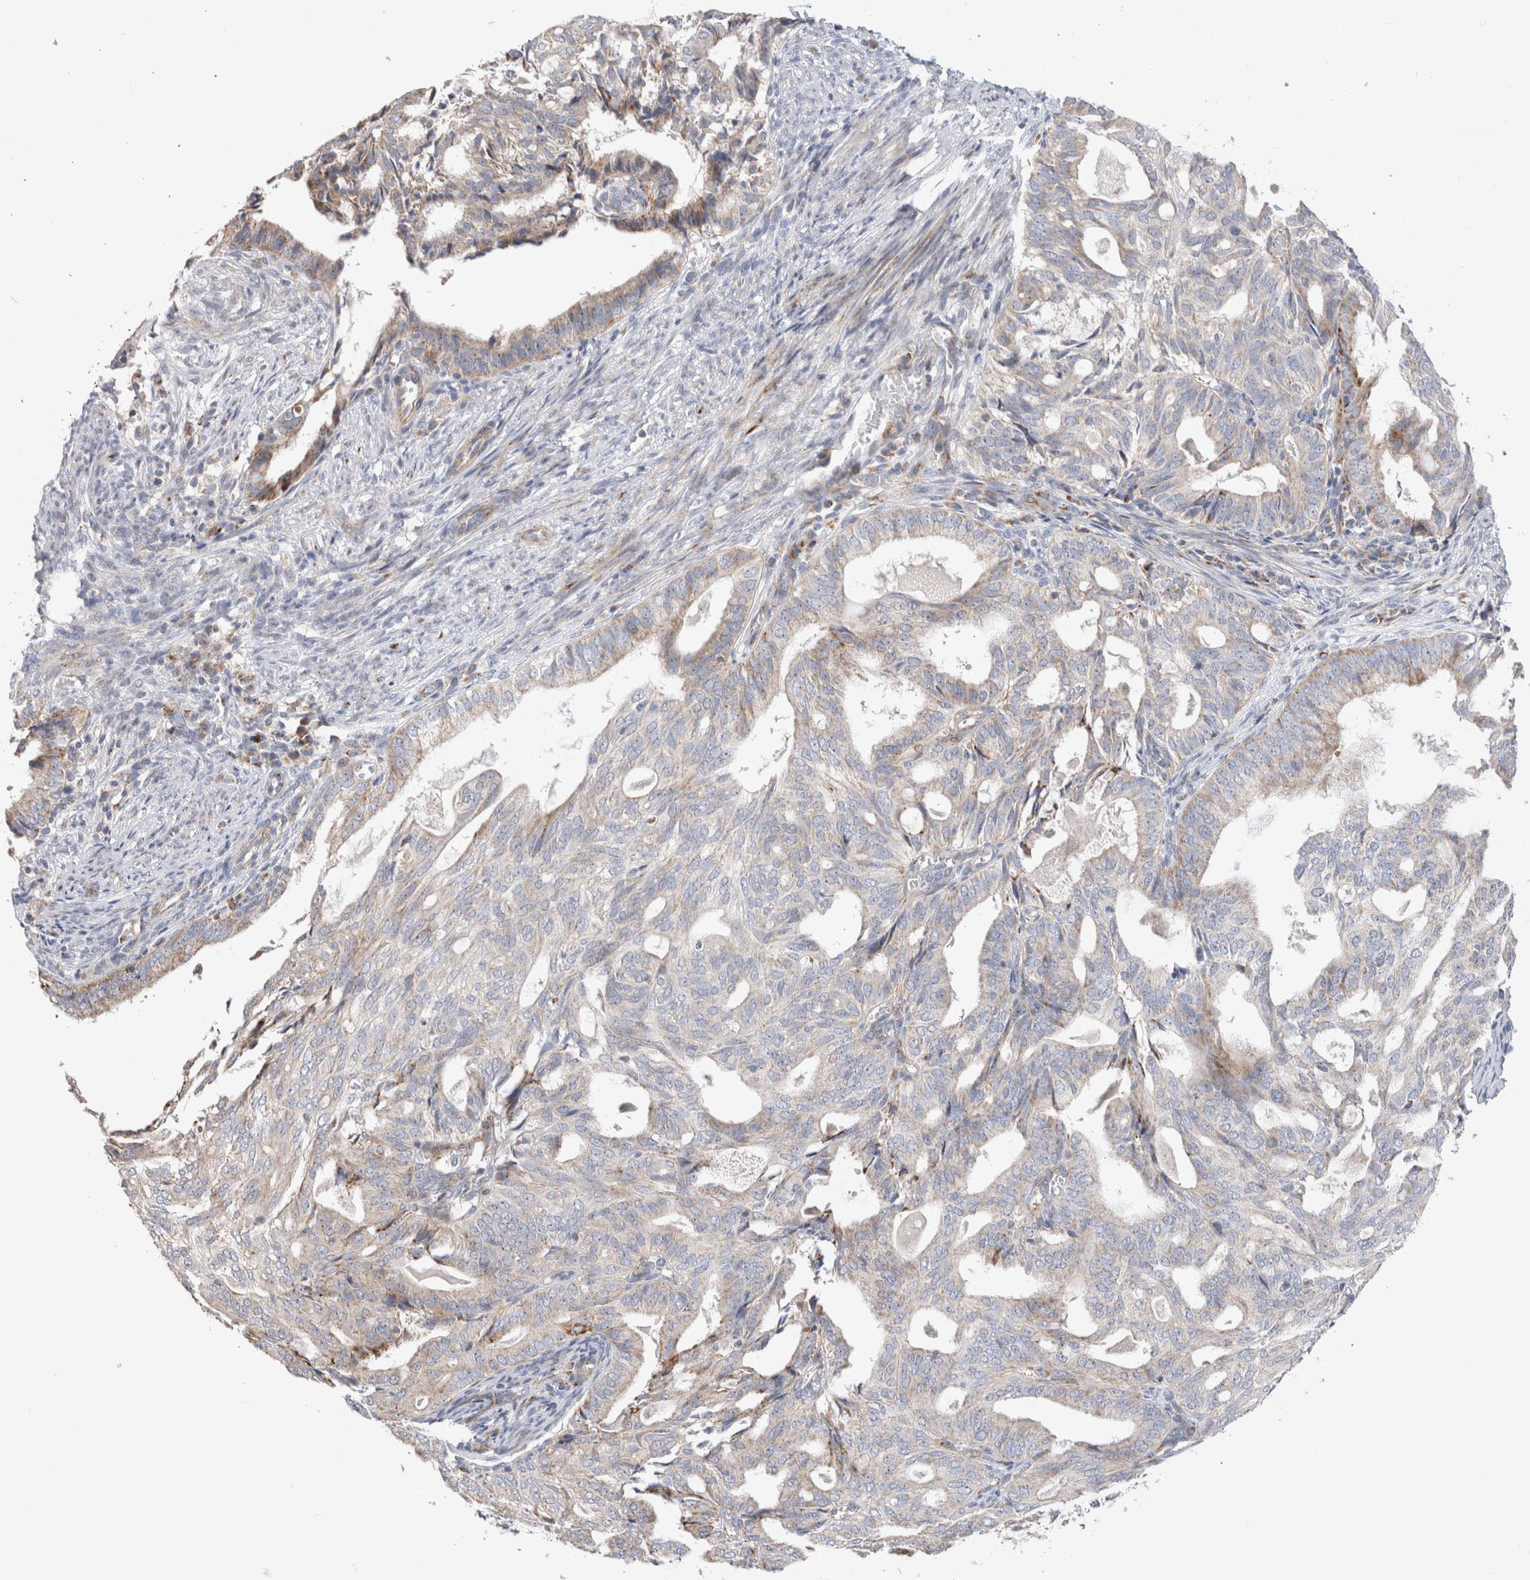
{"staining": {"intensity": "weak", "quantity": "<25%", "location": "cytoplasmic/membranous"}, "tissue": "endometrial cancer", "cell_type": "Tumor cells", "image_type": "cancer", "snomed": [{"axis": "morphology", "description": "Adenocarcinoma, NOS"}, {"axis": "topography", "description": "Endometrium"}], "caption": "DAB (3,3'-diaminobenzidine) immunohistochemical staining of endometrial cancer reveals no significant positivity in tumor cells.", "gene": "CHADL", "patient": {"sex": "female", "age": 58}}